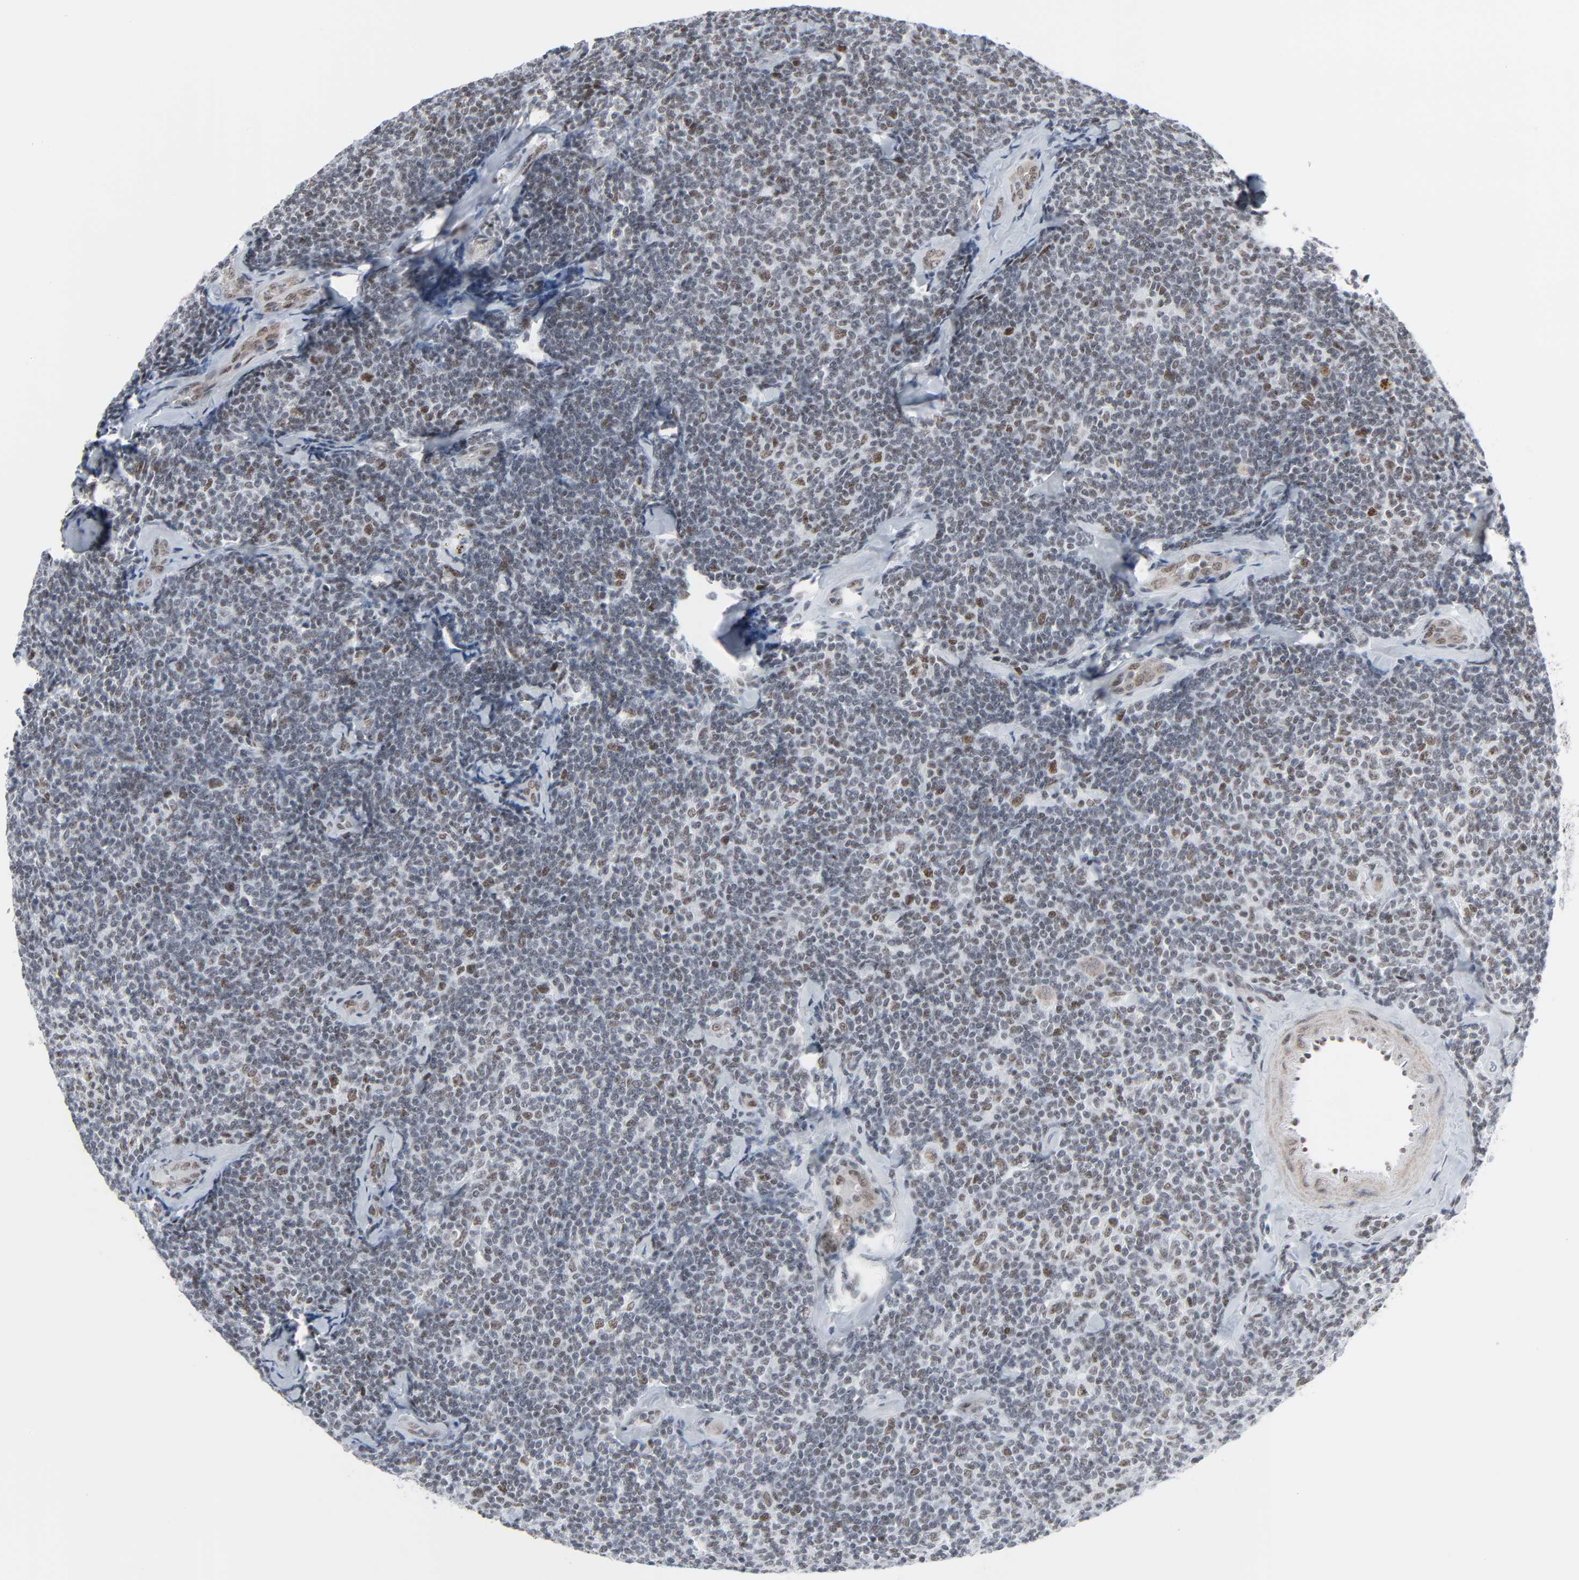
{"staining": {"intensity": "weak", "quantity": "<25%", "location": "nuclear"}, "tissue": "lymphoma", "cell_type": "Tumor cells", "image_type": "cancer", "snomed": [{"axis": "morphology", "description": "Malignant lymphoma, non-Hodgkin's type, Low grade"}, {"axis": "topography", "description": "Lymph node"}], "caption": "DAB (3,3'-diaminobenzidine) immunohistochemical staining of human malignant lymphoma, non-Hodgkin's type (low-grade) displays no significant expression in tumor cells.", "gene": "FBXO28", "patient": {"sex": "female", "age": 56}}